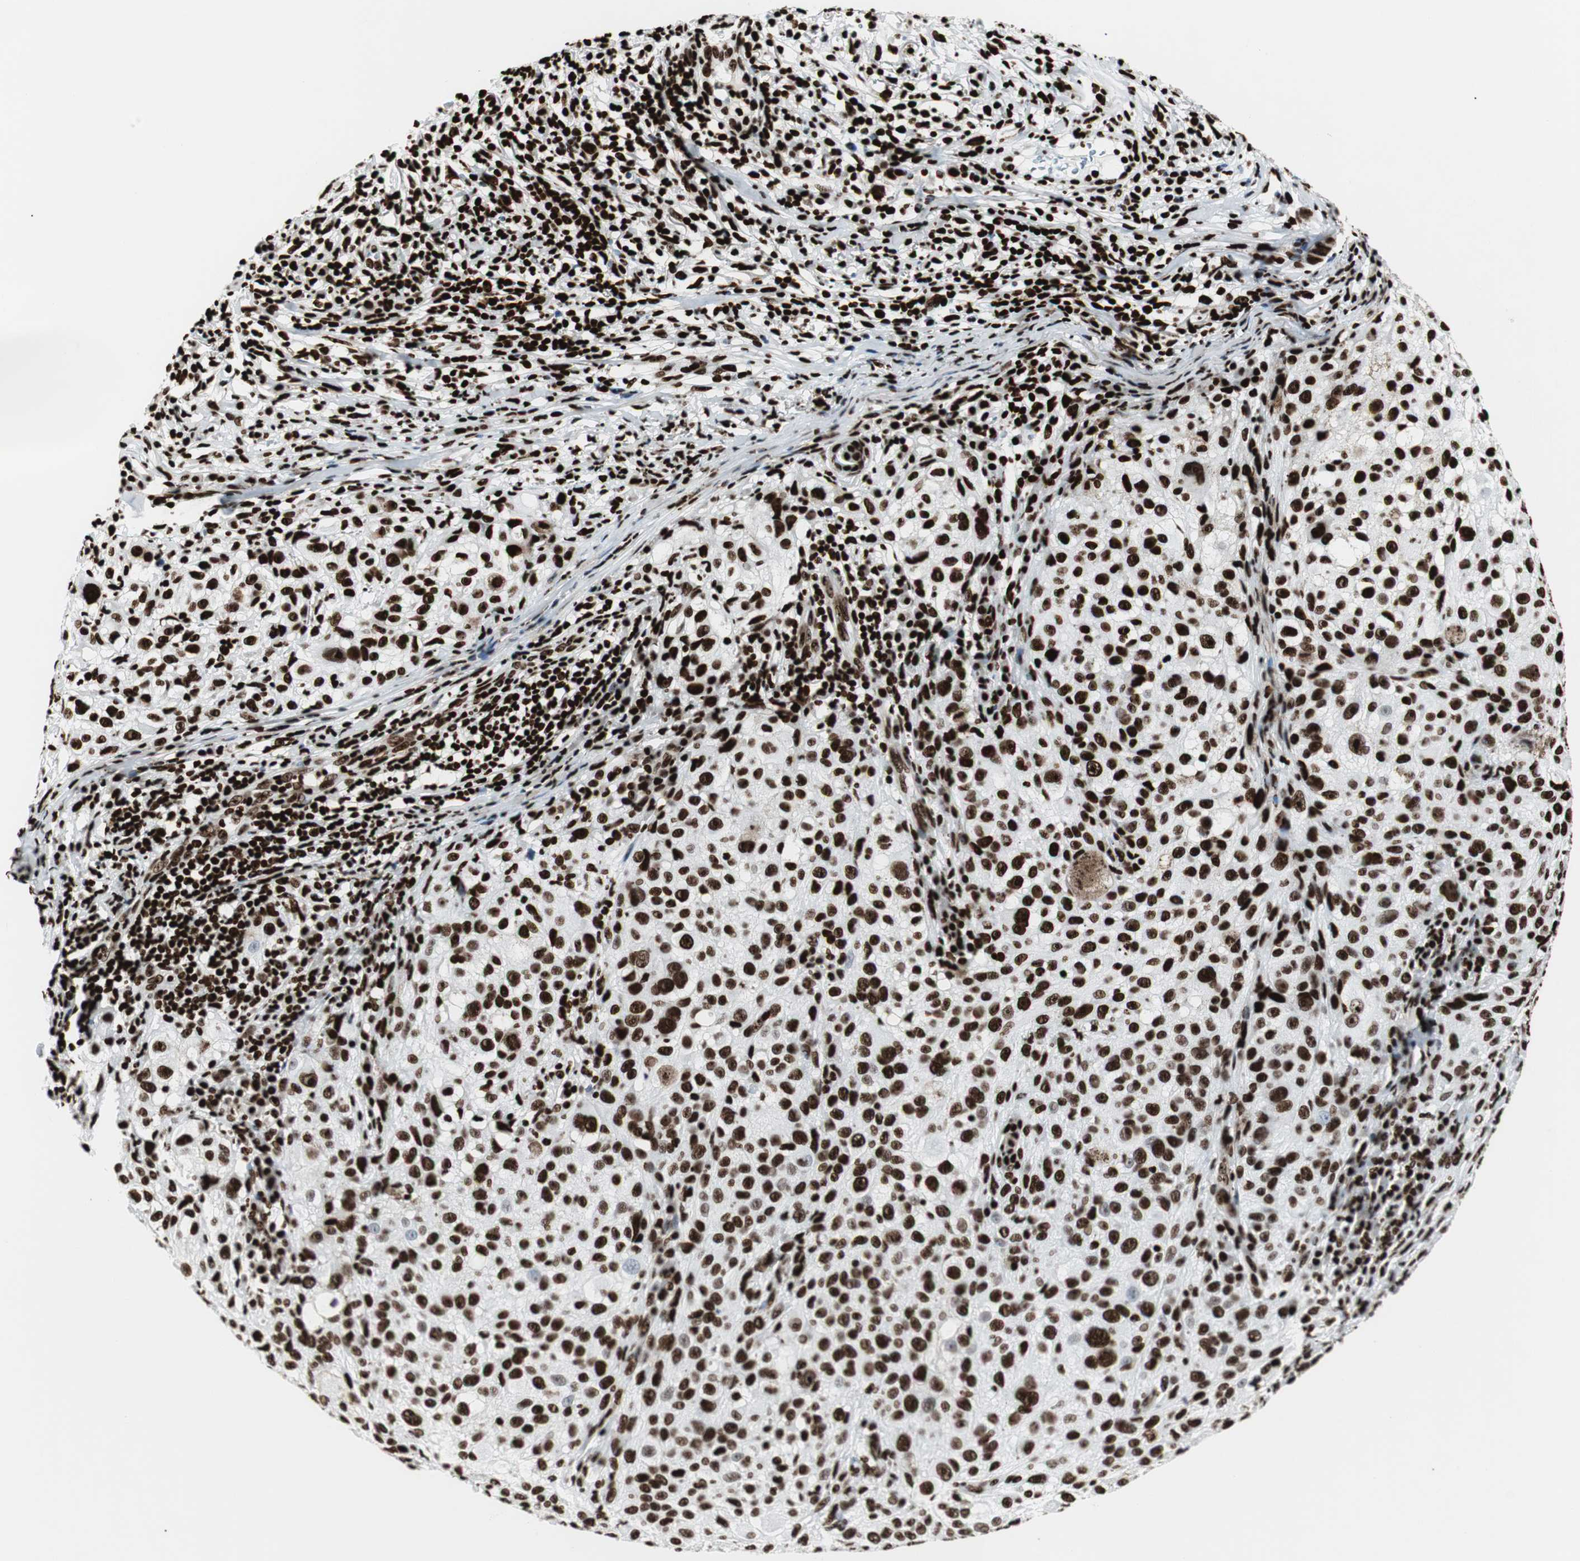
{"staining": {"intensity": "strong", "quantity": ">75%", "location": "nuclear"}, "tissue": "melanoma", "cell_type": "Tumor cells", "image_type": "cancer", "snomed": [{"axis": "morphology", "description": "Necrosis, NOS"}, {"axis": "morphology", "description": "Malignant melanoma, NOS"}, {"axis": "topography", "description": "Skin"}], "caption": "Malignant melanoma stained with a brown dye demonstrates strong nuclear positive expression in about >75% of tumor cells.", "gene": "NCL", "patient": {"sex": "female", "age": 87}}